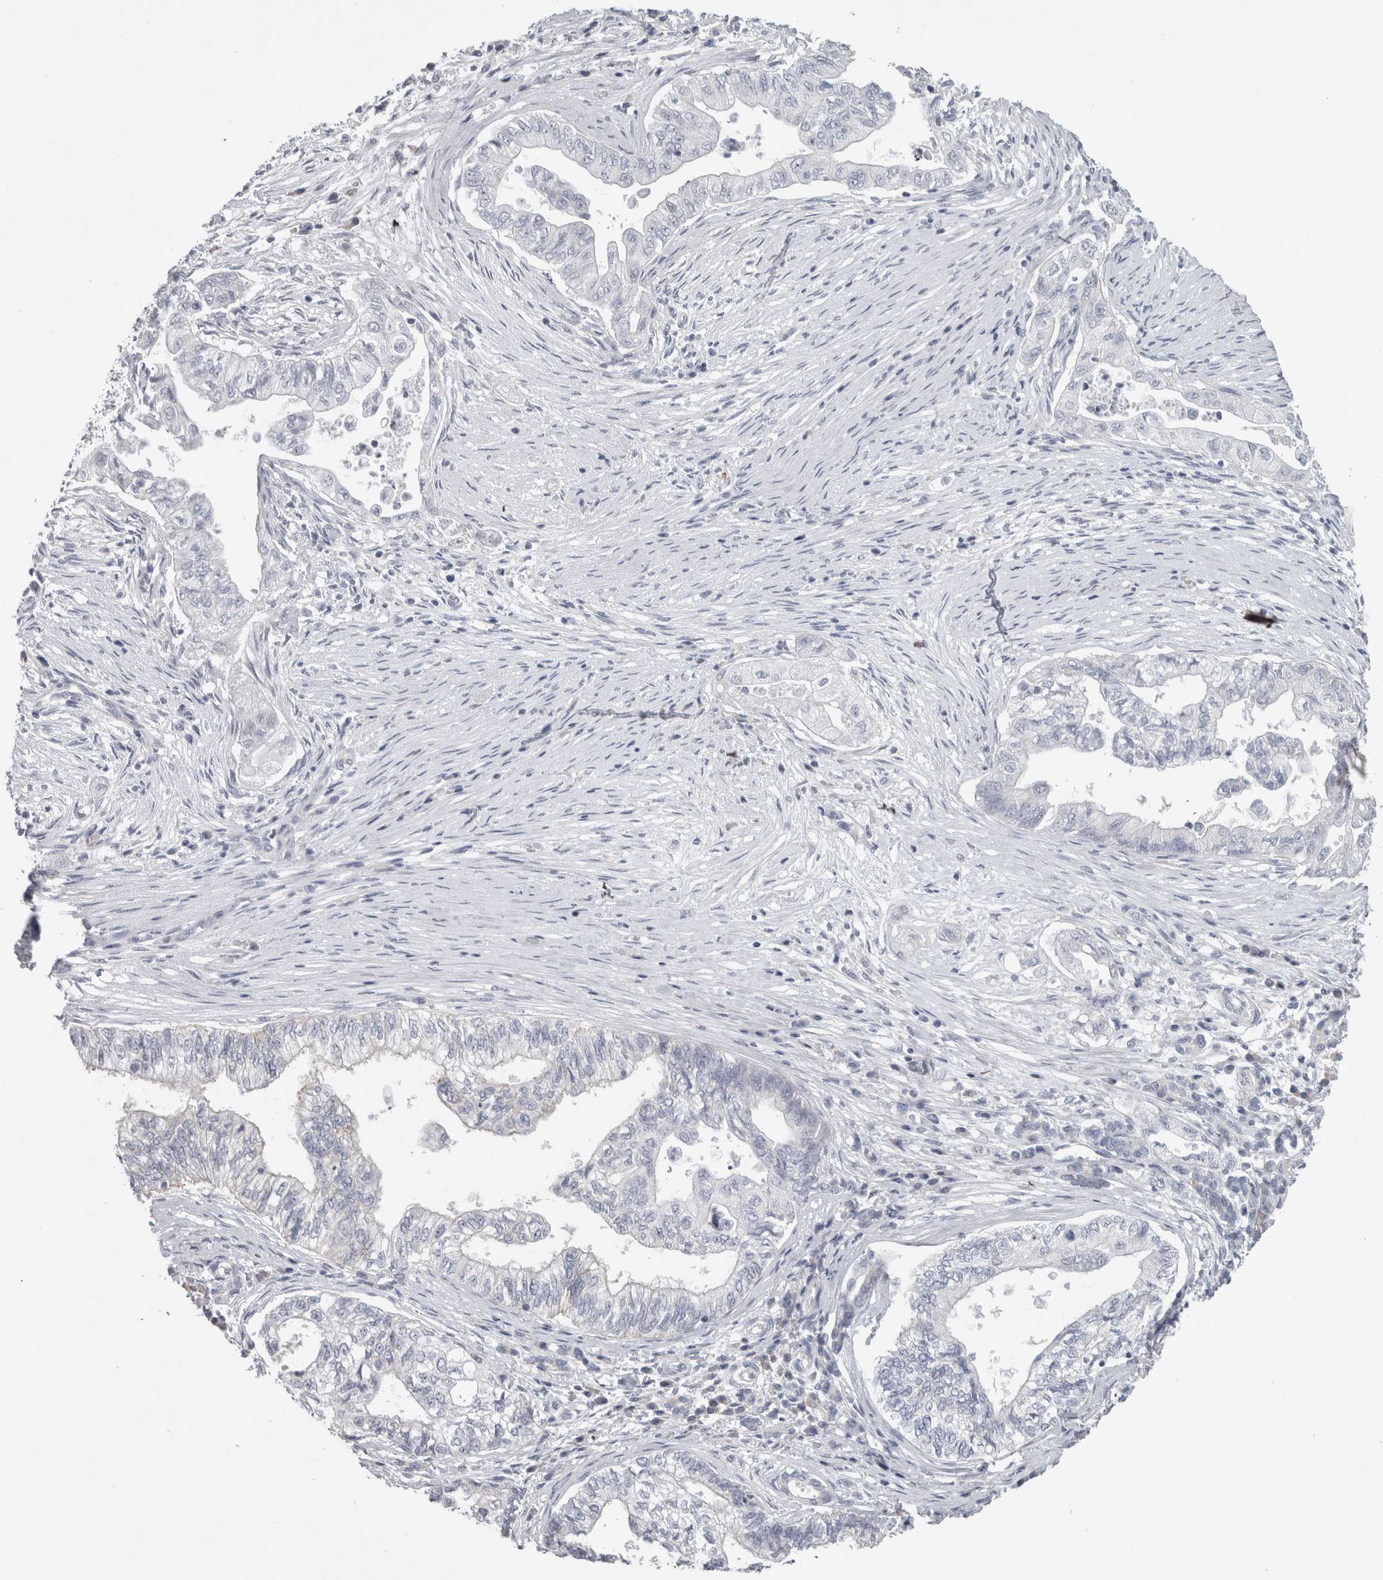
{"staining": {"intensity": "negative", "quantity": "none", "location": "none"}, "tissue": "pancreatic cancer", "cell_type": "Tumor cells", "image_type": "cancer", "snomed": [{"axis": "morphology", "description": "Adenocarcinoma, NOS"}, {"axis": "topography", "description": "Pancreas"}], "caption": "Tumor cells are negative for protein expression in human pancreatic cancer (adenocarcinoma).", "gene": "TCAP", "patient": {"sex": "male", "age": 72}}